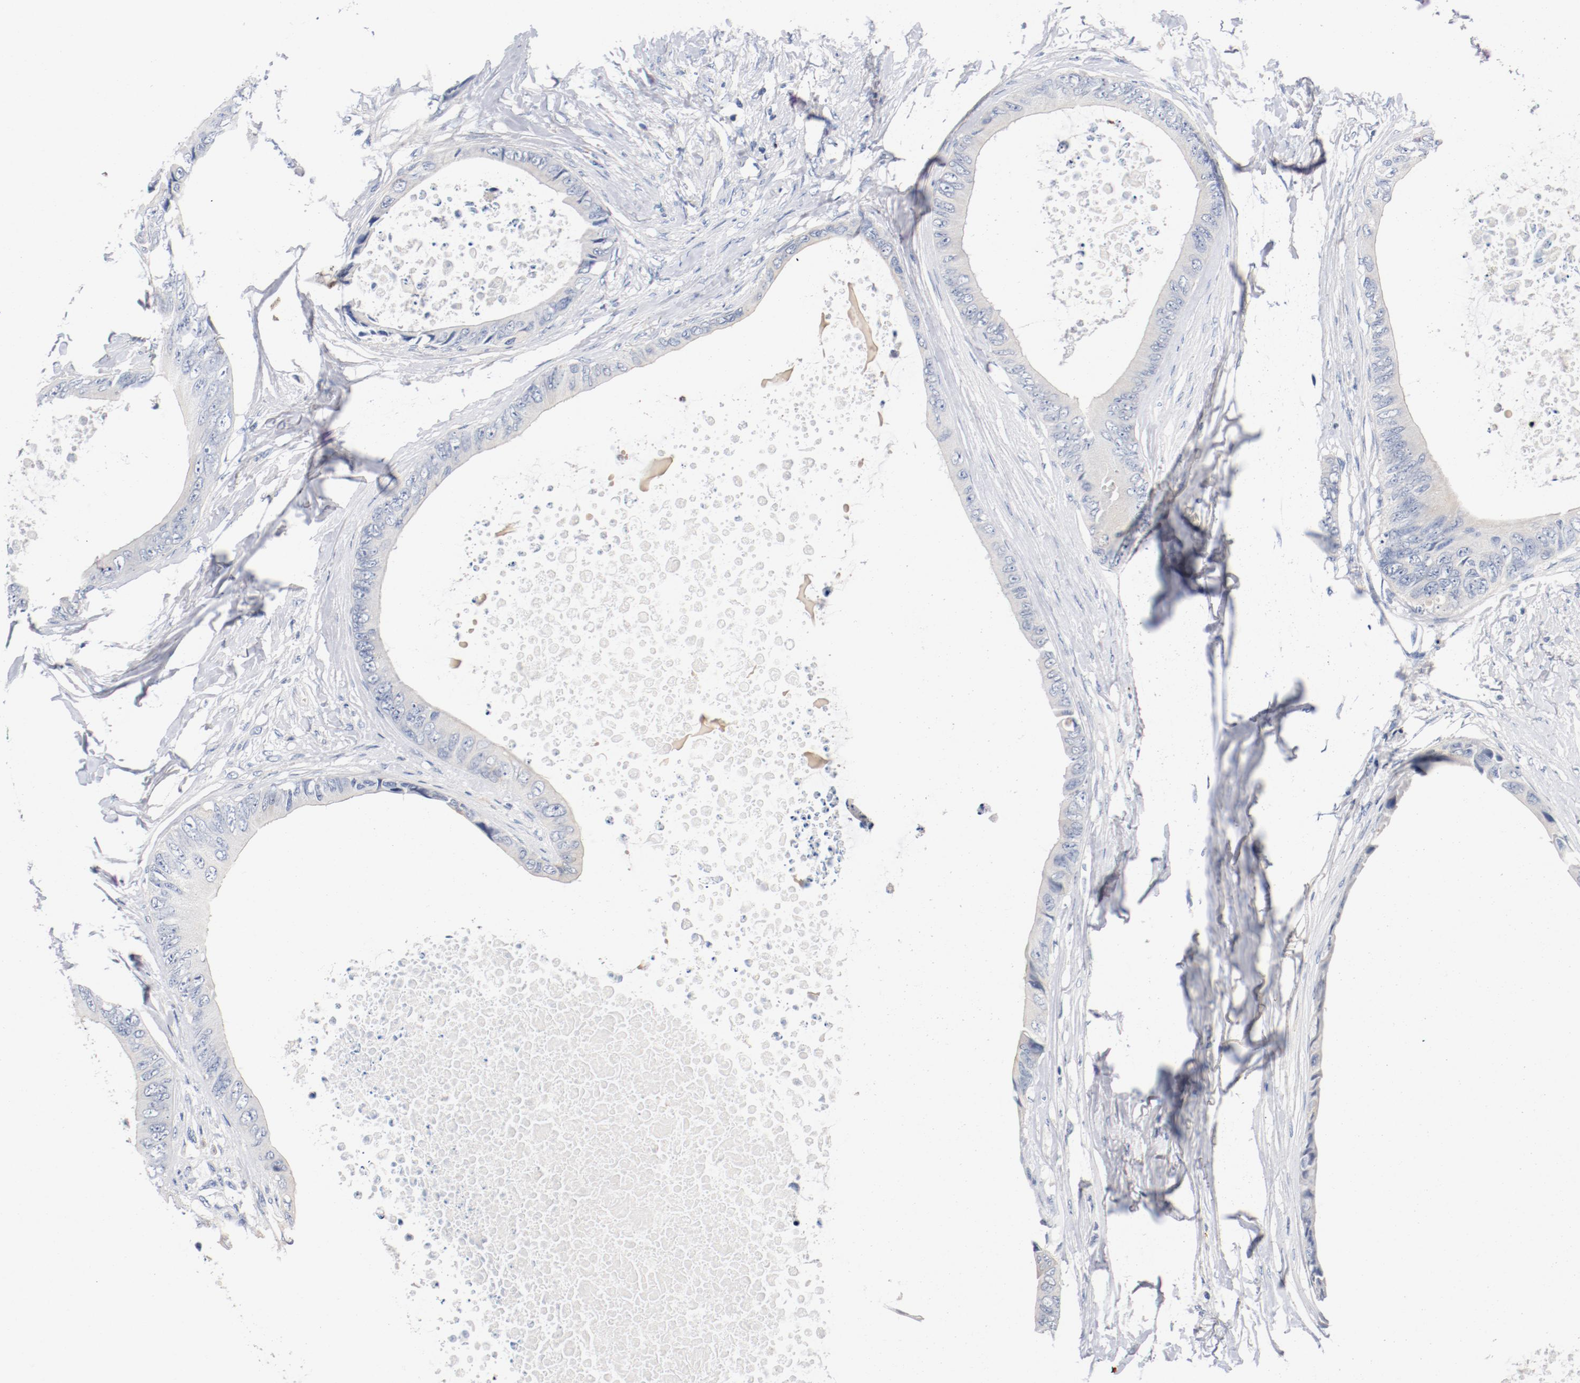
{"staining": {"intensity": "weak", "quantity": "<25%", "location": "cytoplasmic/membranous"}, "tissue": "colorectal cancer", "cell_type": "Tumor cells", "image_type": "cancer", "snomed": [{"axis": "morphology", "description": "Normal tissue, NOS"}, {"axis": "morphology", "description": "Adenocarcinoma, NOS"}, {"axis": "topography", "description": "Rectum"}, {"axis": "topography", "description": "Peripheral nerve tissue"}], "caption": "Immunohistochemical staining of human colorectal adenocarcinoma displays no significant expression in tumor cells.", "gene": "PIM1", "patient": {"sex": "female", "age": 77}}